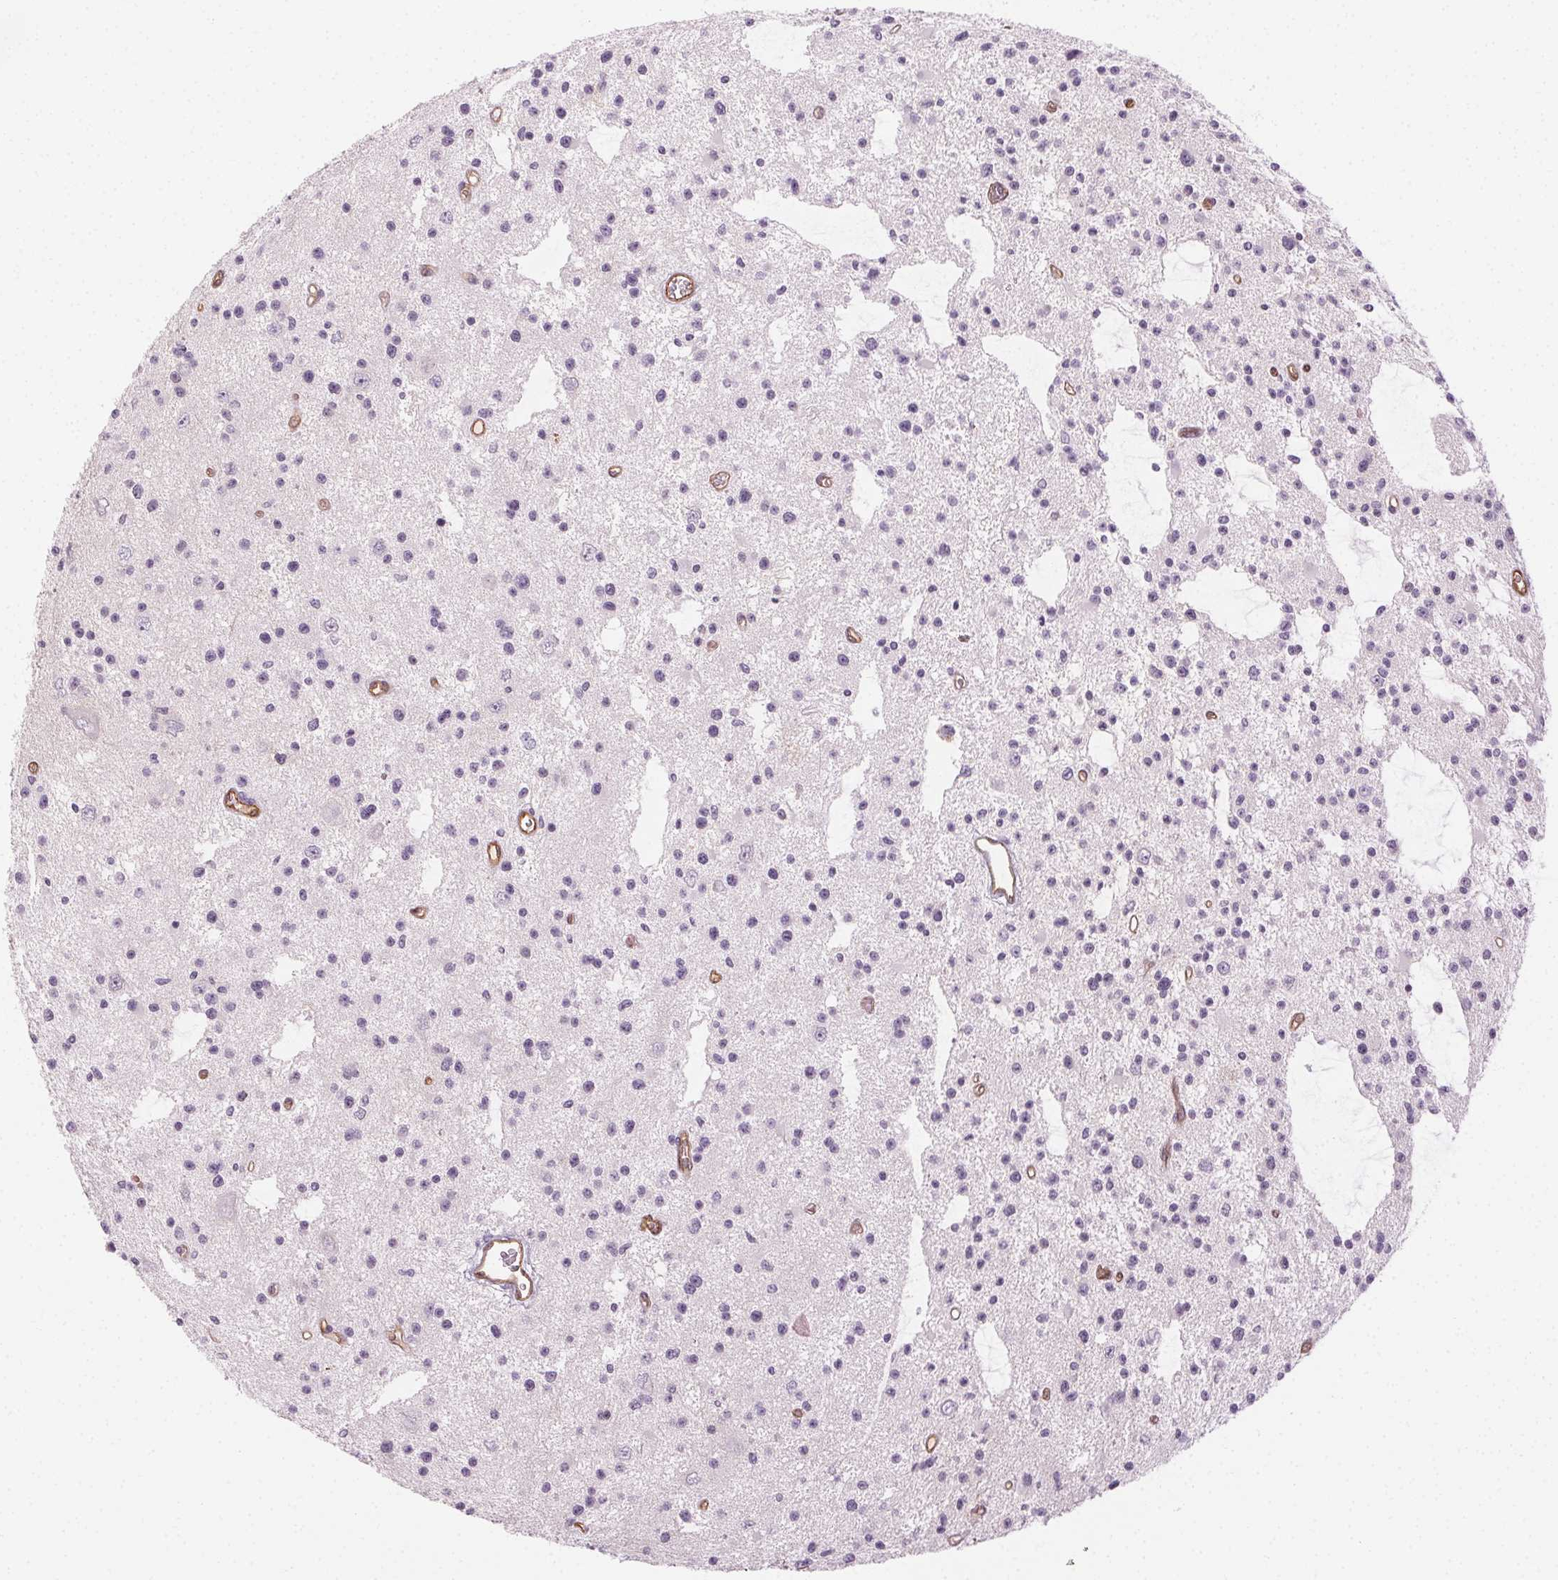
{"staining": {"intensity": "negative", "quantity": "none", "location": "none"}, "tissue": "glioma", "cell_type": "Tumor cells", "image_type": "cancer", "snomed": [{"axis": "morphology", "description": "Glioma, malignant, Low grade"}, {"axis": "topography", "description": "Brain"}], "caption": "Immunohistochemistry (IHC) micrograph of neoplastic tissue: glioma stained with DAB (3,3'-diaminobenzidine) shows no significant protein positivity in tumor cells.", "gene": "AIF1L", "patient": {"sex": "male", "age": 43}}